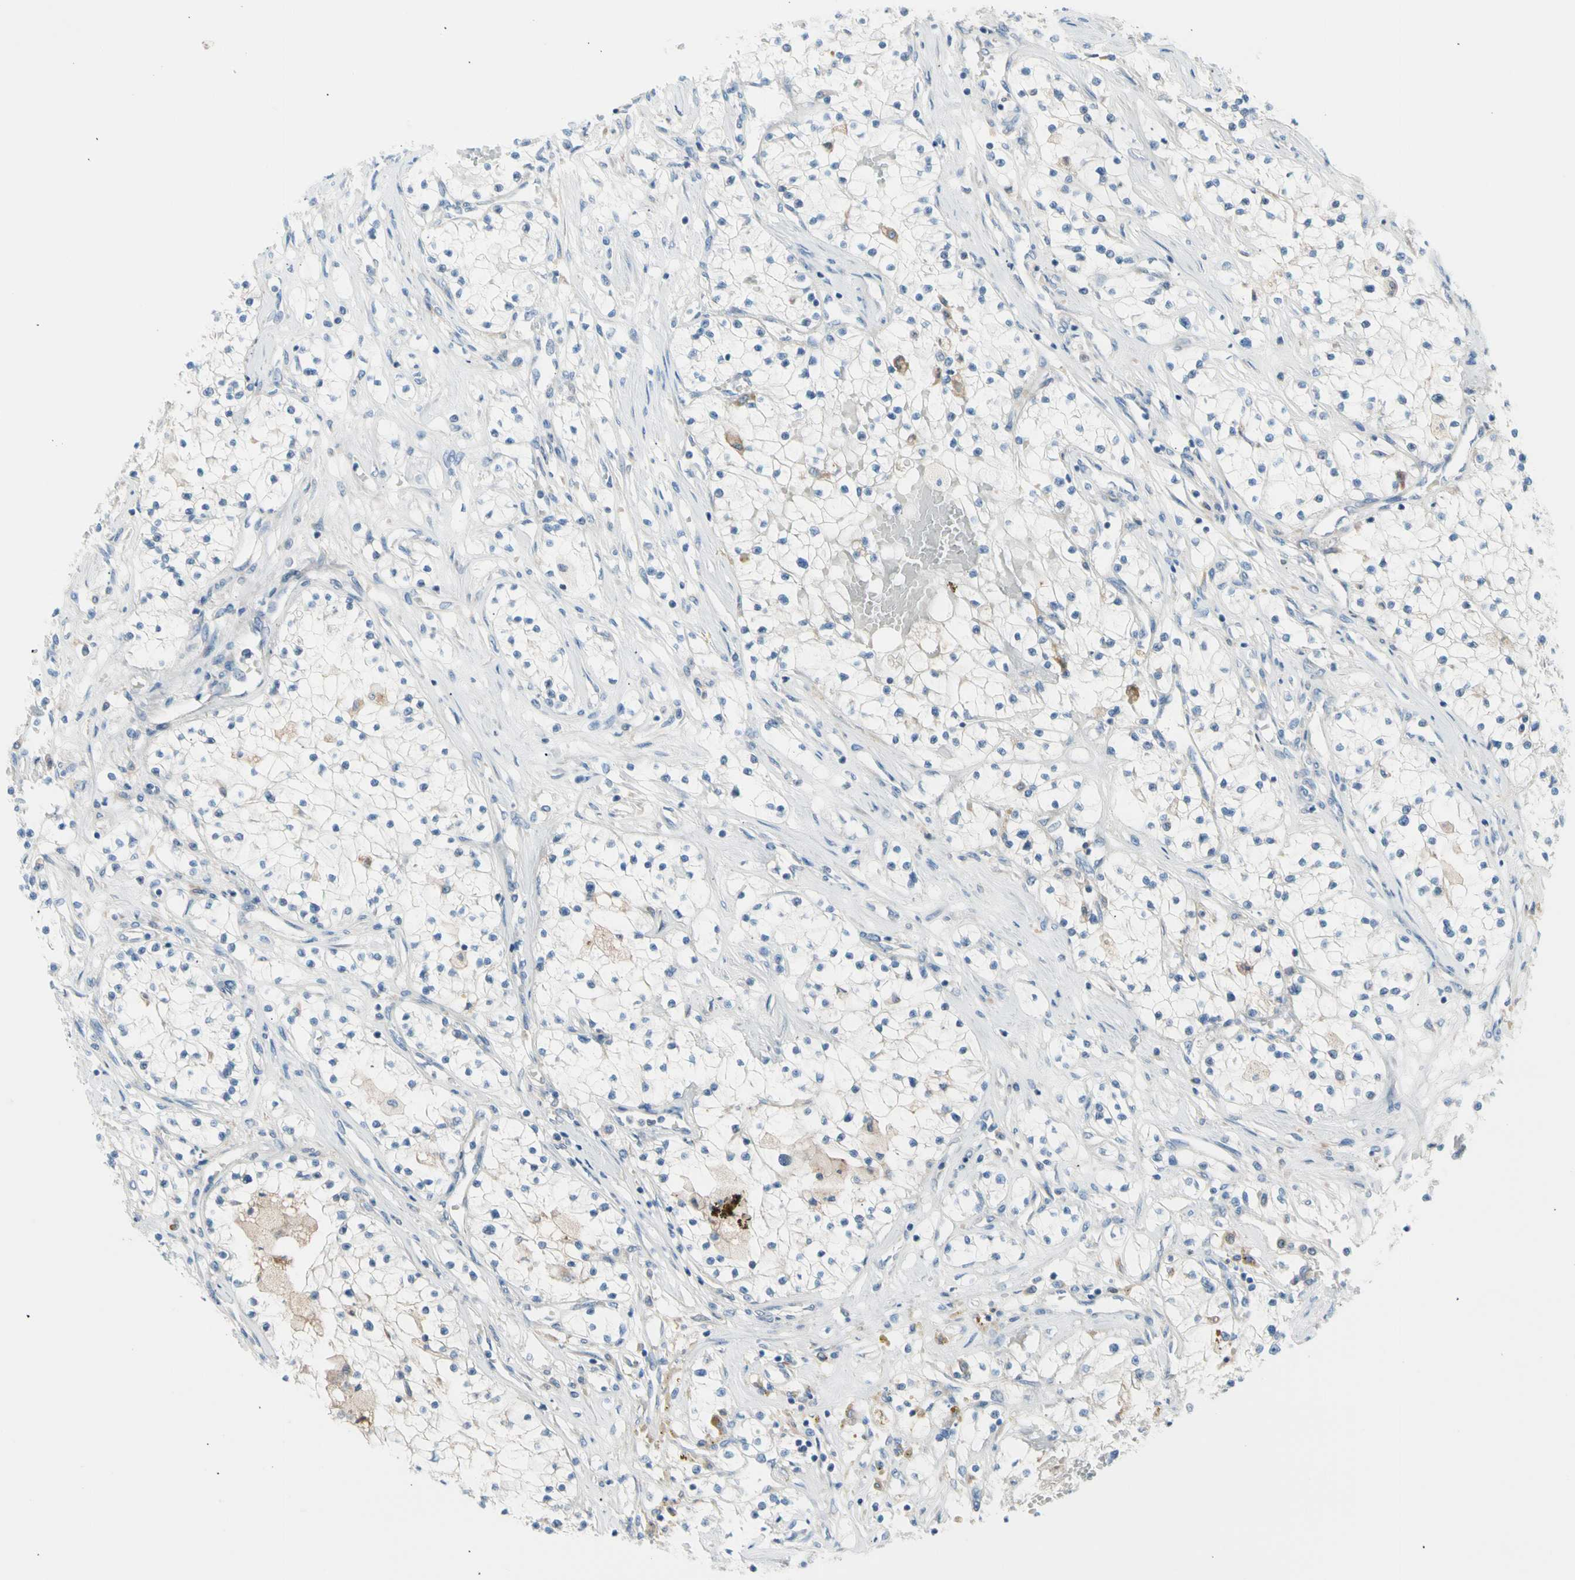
{"staining": {"intensity": "weak", "quantity": "<25%", "location": "cytoplasmic/membranous"}, "tissue": "renal cancer", "cell_type": "Tumor cells", "image_type": "cancer", "snomed": [{"axis": "morphology", "description": "Adenocarcinoma, NOS"}, {"axis": "topography", "description": "Kidney"}], "caption": "Tumor cells are negative for protein expression in human renal cancer (adenocarcinoma).", "gene": "CASQ1", "patient": {"sex": "male", "age": 68}}